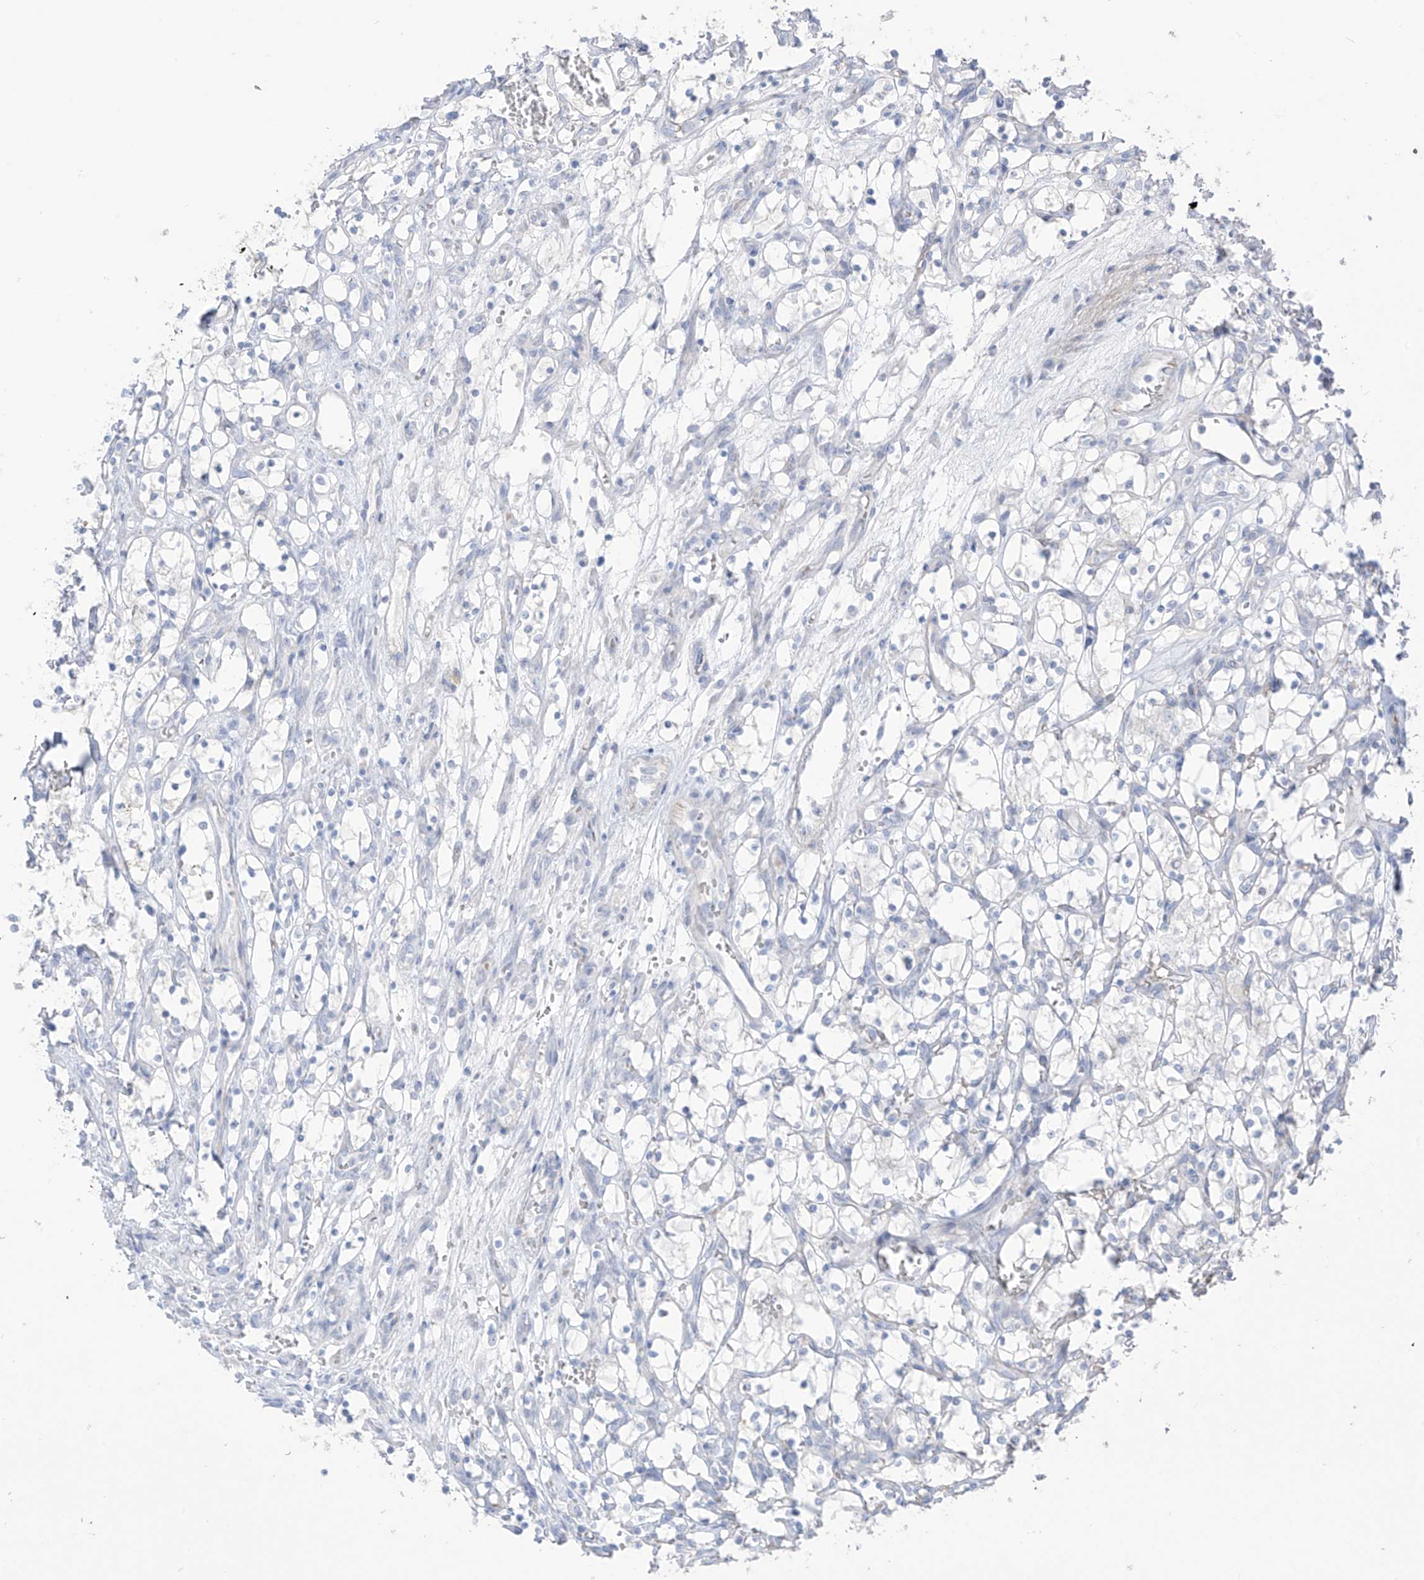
{"staining": {"intensity": "negative", "quantity": "none", "location": "none"}, "tissue": "renal cancer", "cell_type": "Tumor cells", "image_type": "cancer", "snomed": [{"axis": "morphology", "description": "Adenocarcinoma, NOS"}, {"axis": "topography", "description": "Kidney"}], "caption": "A micrograph of renal adenocarcinoma stained for a protein demonstrates no brown staining in tumor cells.", "gene": "ASPRV1", "patient": {"sex": "female", "age": 69}}